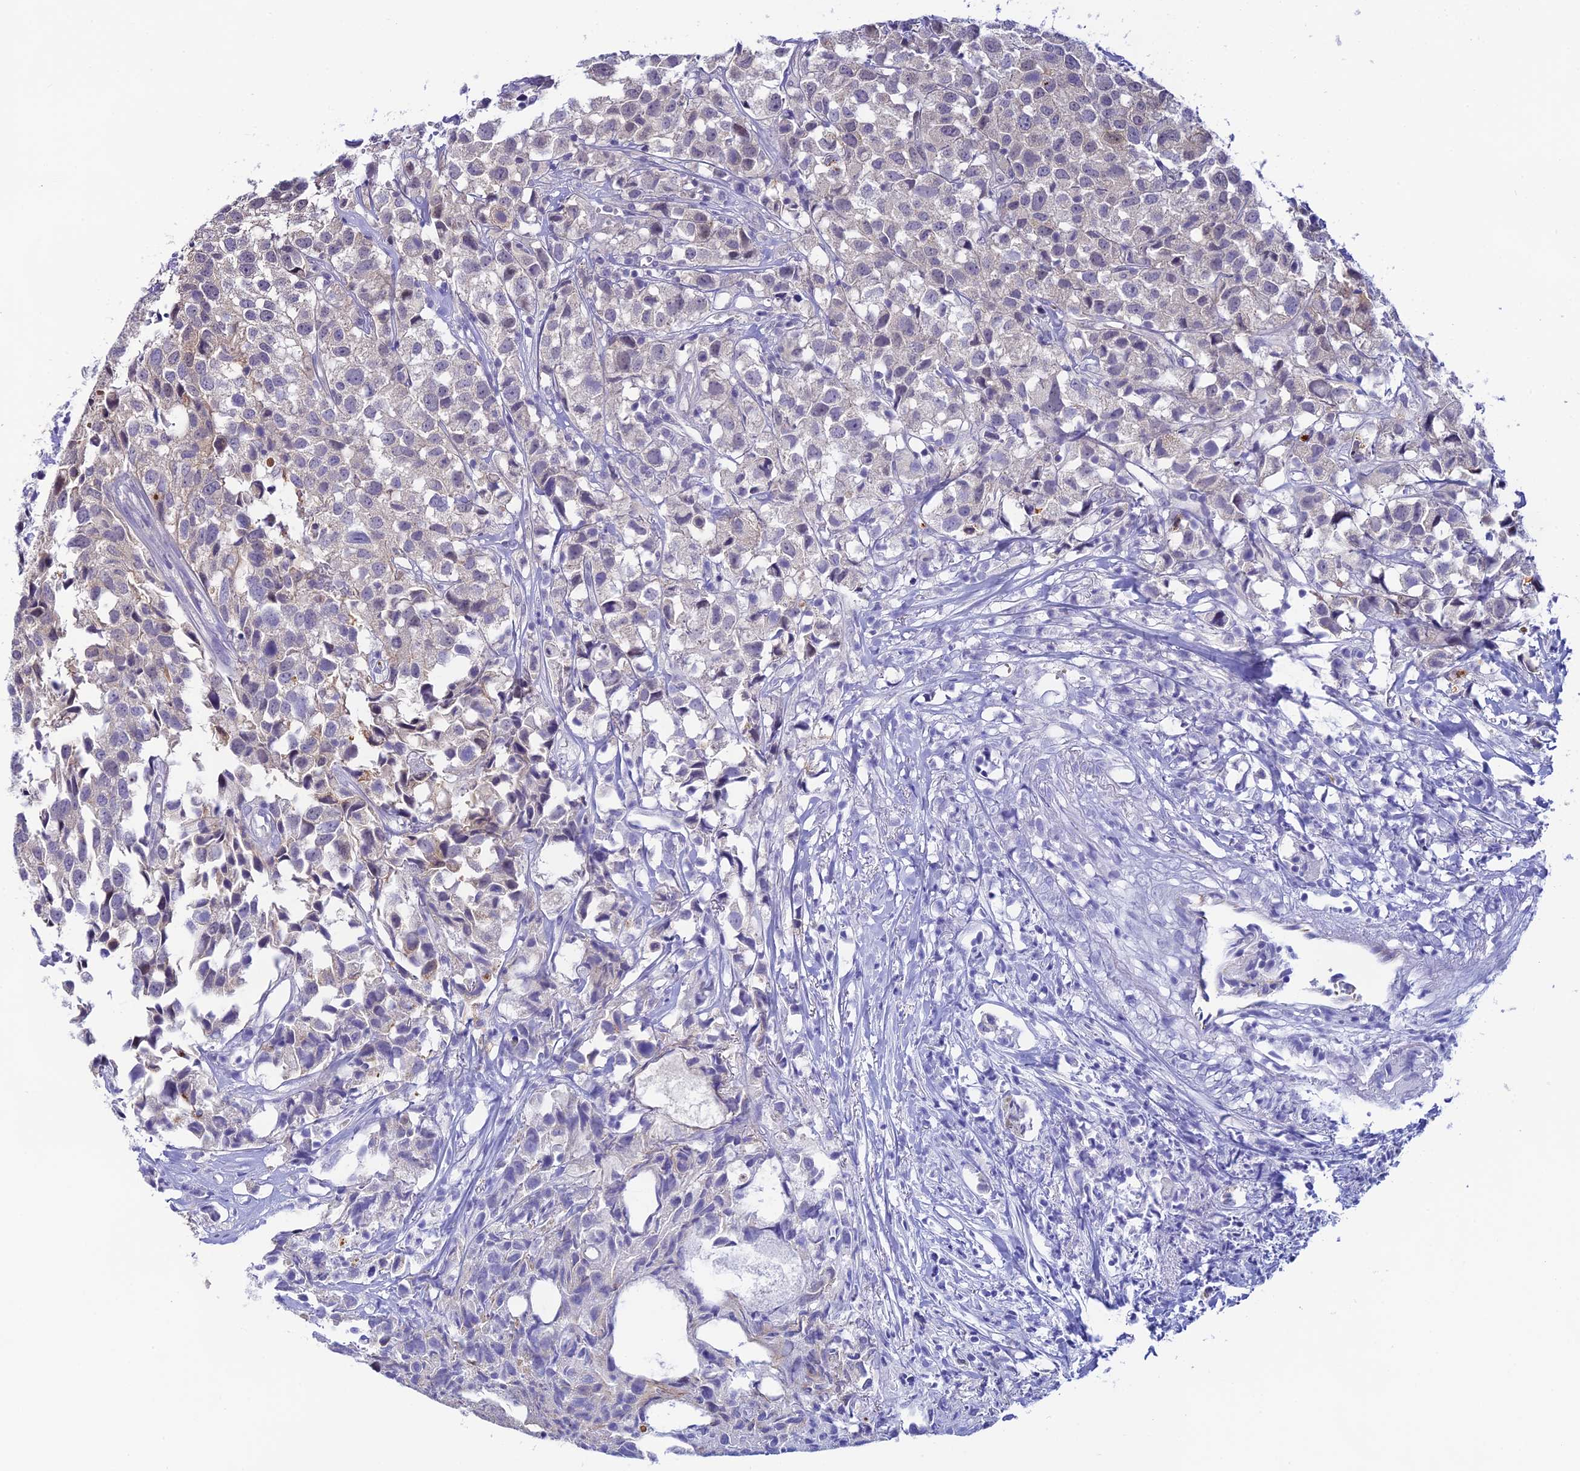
{"staining": {"intensity": "negative", "quantity": "none", "location": "none"}, "tissue": "urothelial cancer", "cell_type": "Tumor cells", "image_type": "cancer", "snomed": [{"axis": "morphology", "description": "Urothelial carcinoma, High grade"}, {"axis": "topography", "description": "Urinary bladder"}], "caption": "This is an immunohistochemistry (IHC) histopathology image of high-grade urothelial carcinoma. There is no expression in tumor cells.", "gene": "RASGEF1B", "patient": {"sex": "female", "age": 75}}